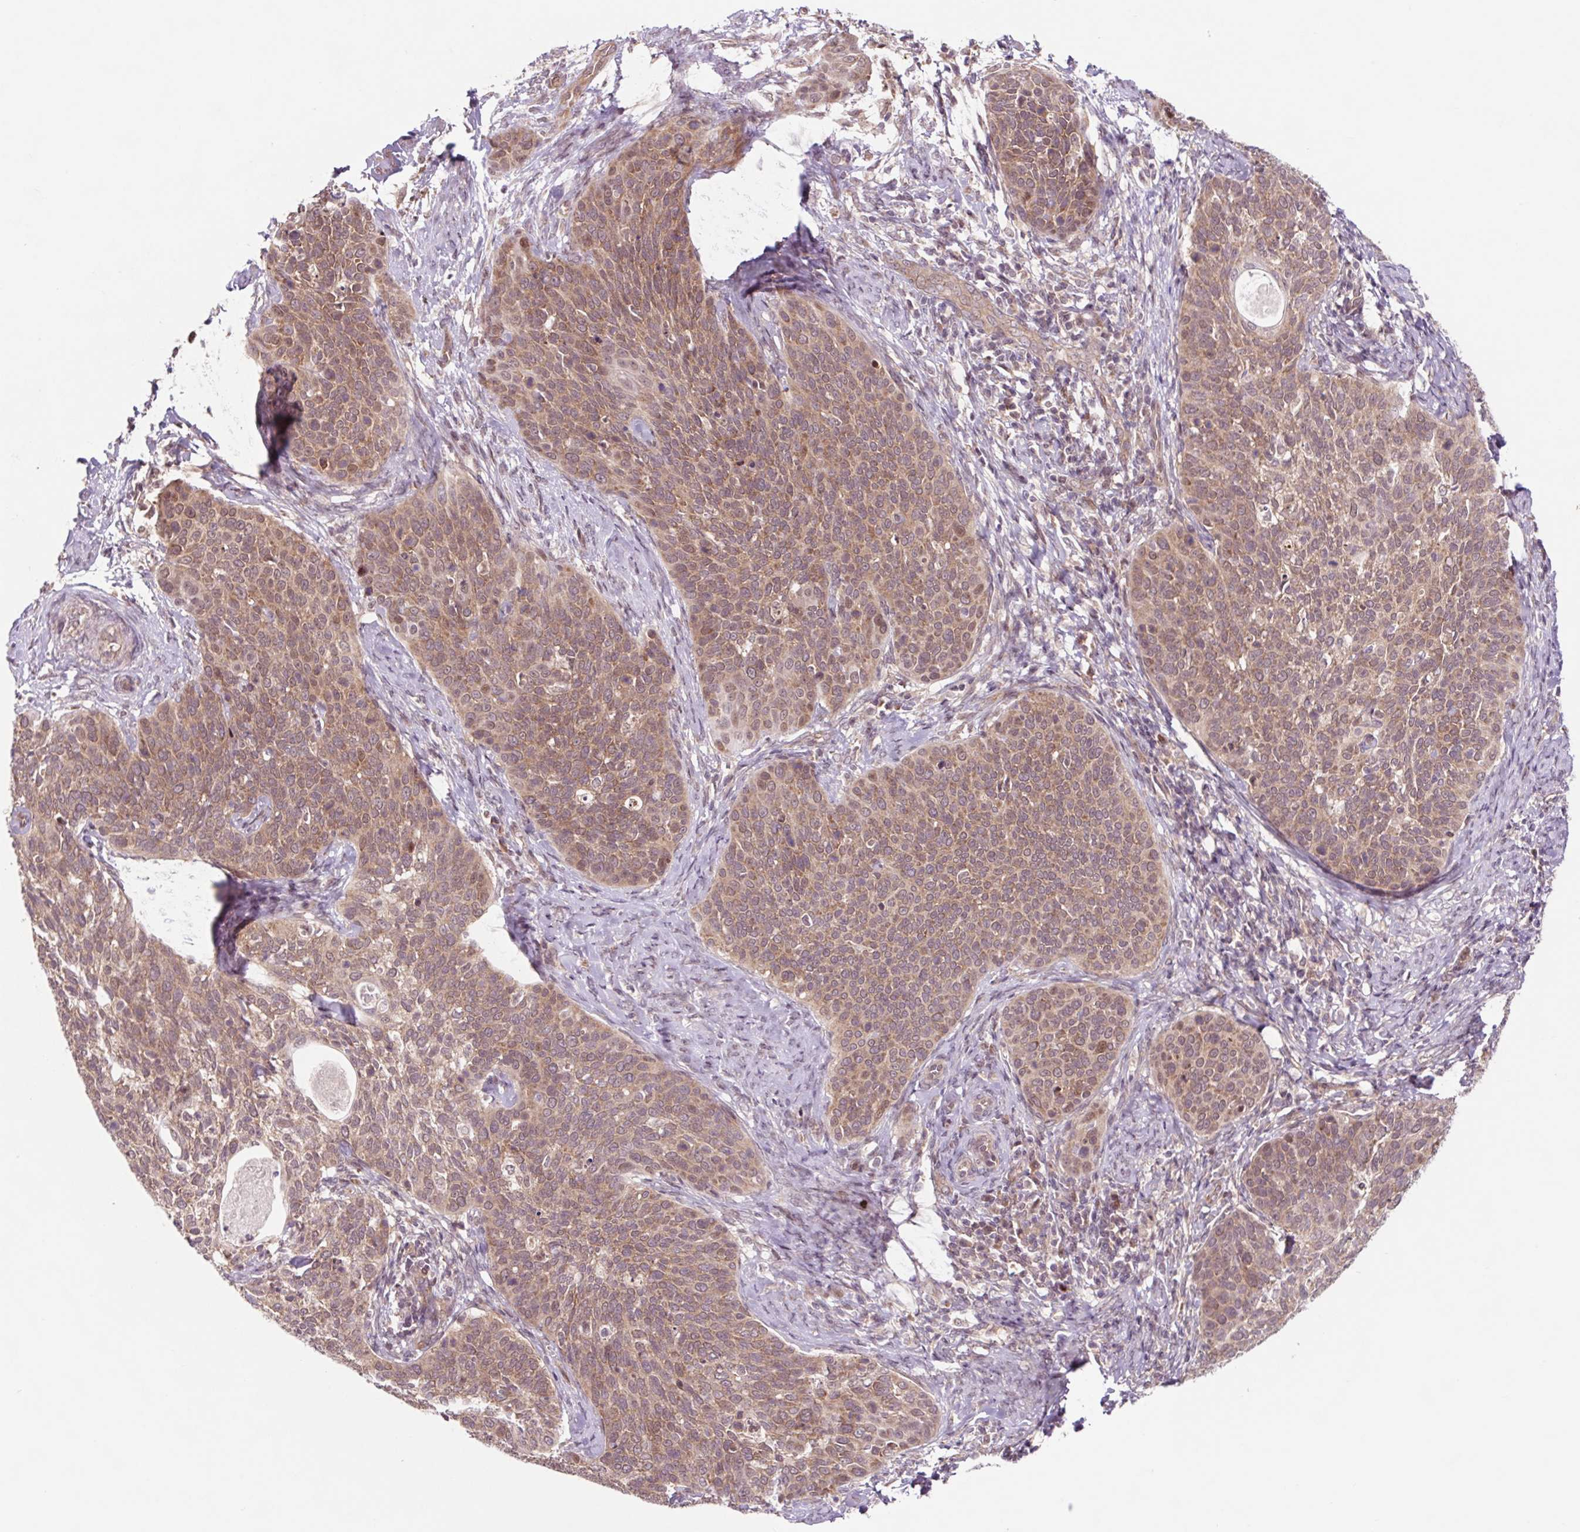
{"staining": {"intensity": "weak", "quantity": ">75%", "location": "cytoplasmic/membranous,nuclear"}, "tissue": "cervical cancer", "cell_type": "Tumor cells", "image_type": "cancer", "snomed": [{"axis": "morphology", "description": "Squamous cell carcinoma, NOS"}, {"axis": "topography", "description": "Cervix"}], "caption": "IHC micrograph of human cervical squamous cell carcinoma stained for a protein (brown), which exhibits low levels of weak cytoplasmic/membranous and nuclear expression in about >75% of tumor cells.", "gene": "HFE", "patient": {"sex": "female", "age": 69}}